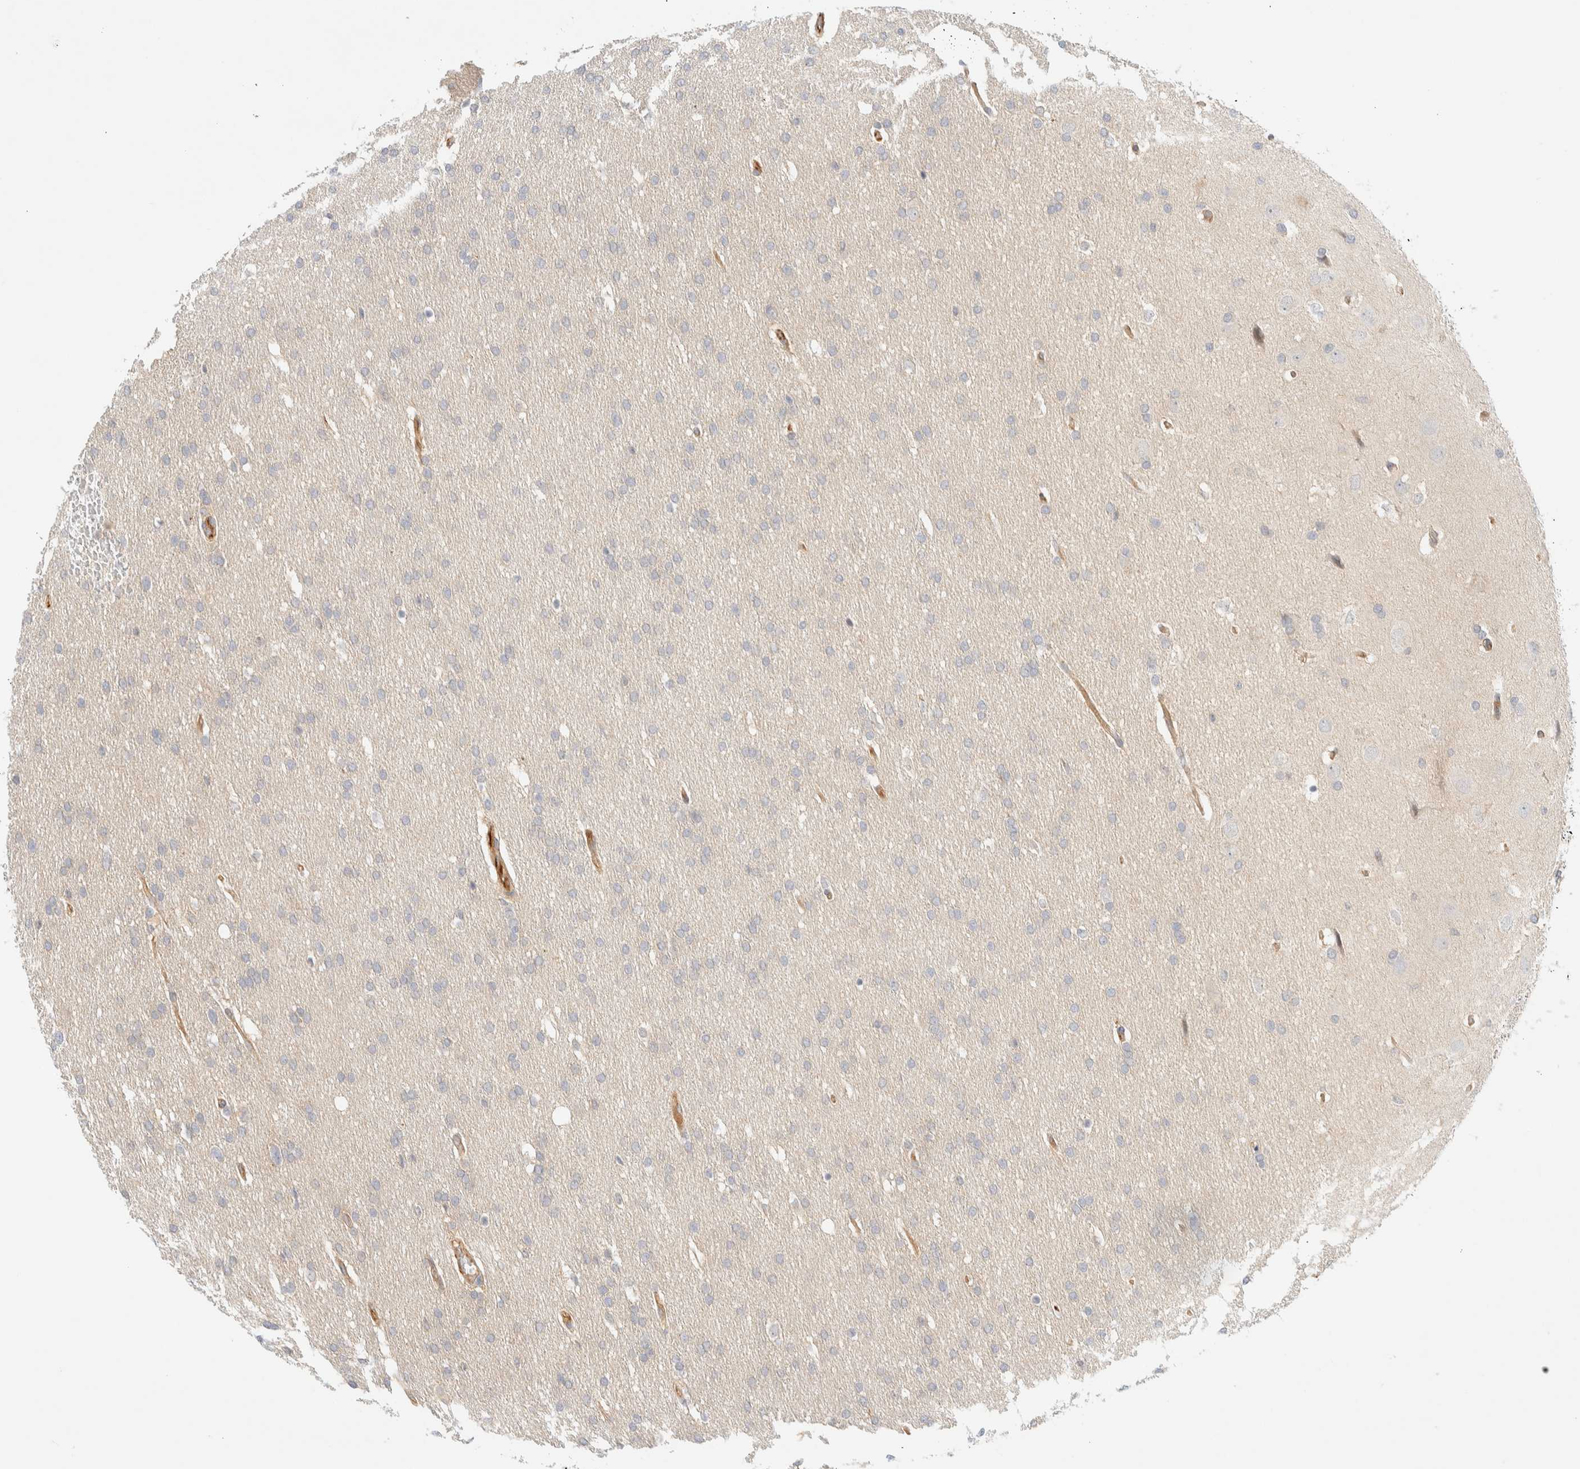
{"staining": {"intensity": "negative", "quantity": "none", "location": "none"}, "tissue": "glioma", "cell_type": "Tumor cells", "image_type": "cancer", "snomed": [{"axis": "morphology", "description": "Glioma, malignant, Low grade"}, {"axis": "topography", "description": "Brain"}], "caption": "Tumor cells are negative for protein expression in human glioma.", "gene": "FAT1", "patient": {"sex": "female", "age": 37}}